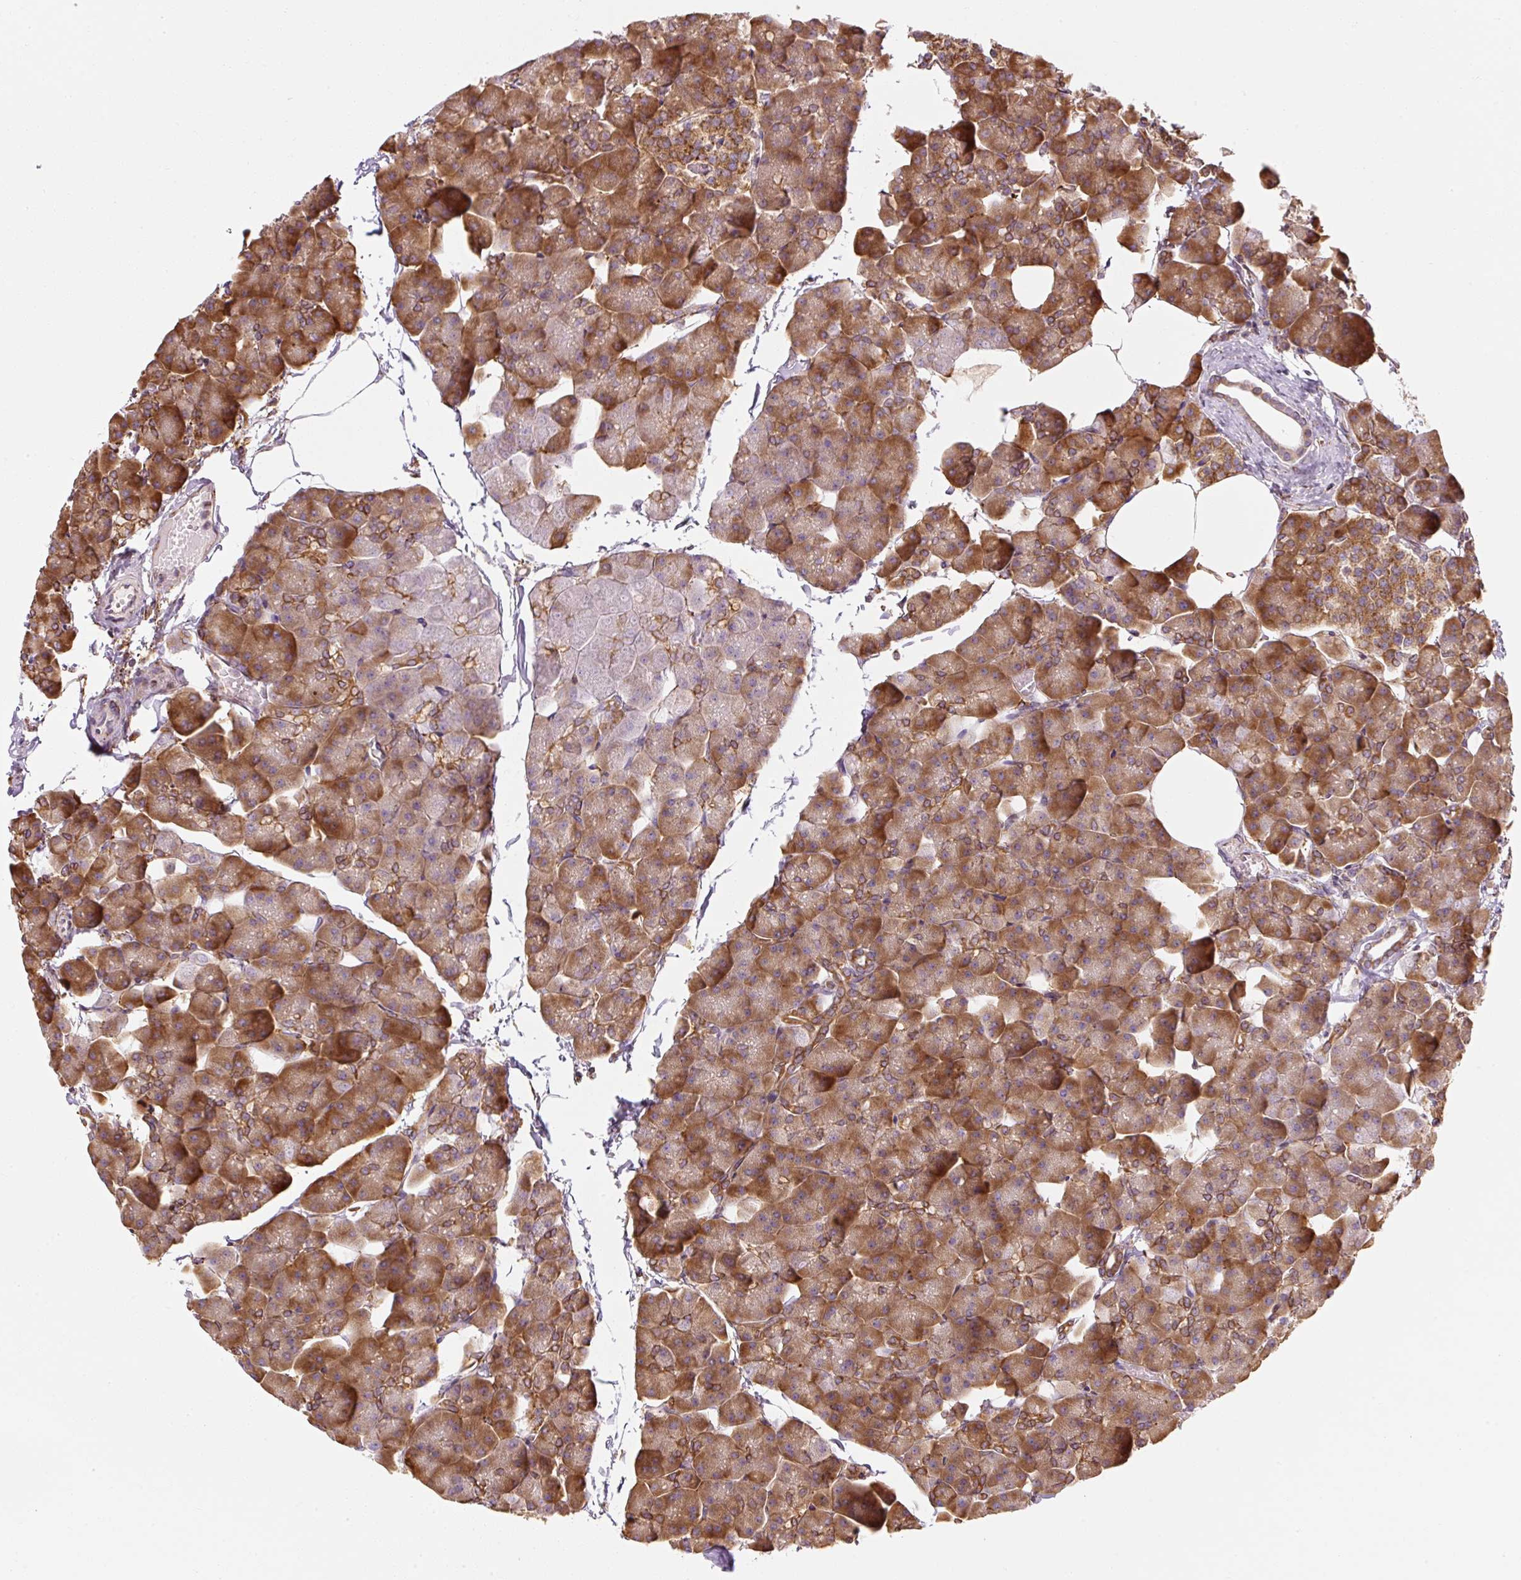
{"staining": {"intensity": "strong", "quantity": ">75%", "location": "cytoplasmic/membranous"}, "tissue": "pancreas", "cell_type": "Exocrine glandular cells", "image_type": "normal", "snomed": [{"axis": "morphology", "description": "Normal tissue, NOS"}, {"axis": "topography", "description": "Pancreas"}], "caption": "Immunohistochemical staining of normal pancreas shows strong cytoplasmic/membranous protein staining in approximately >75% of exocrine glandular cells.", "gene": "PRKCSH", "patient": {"sex": "male", "age": 35}}